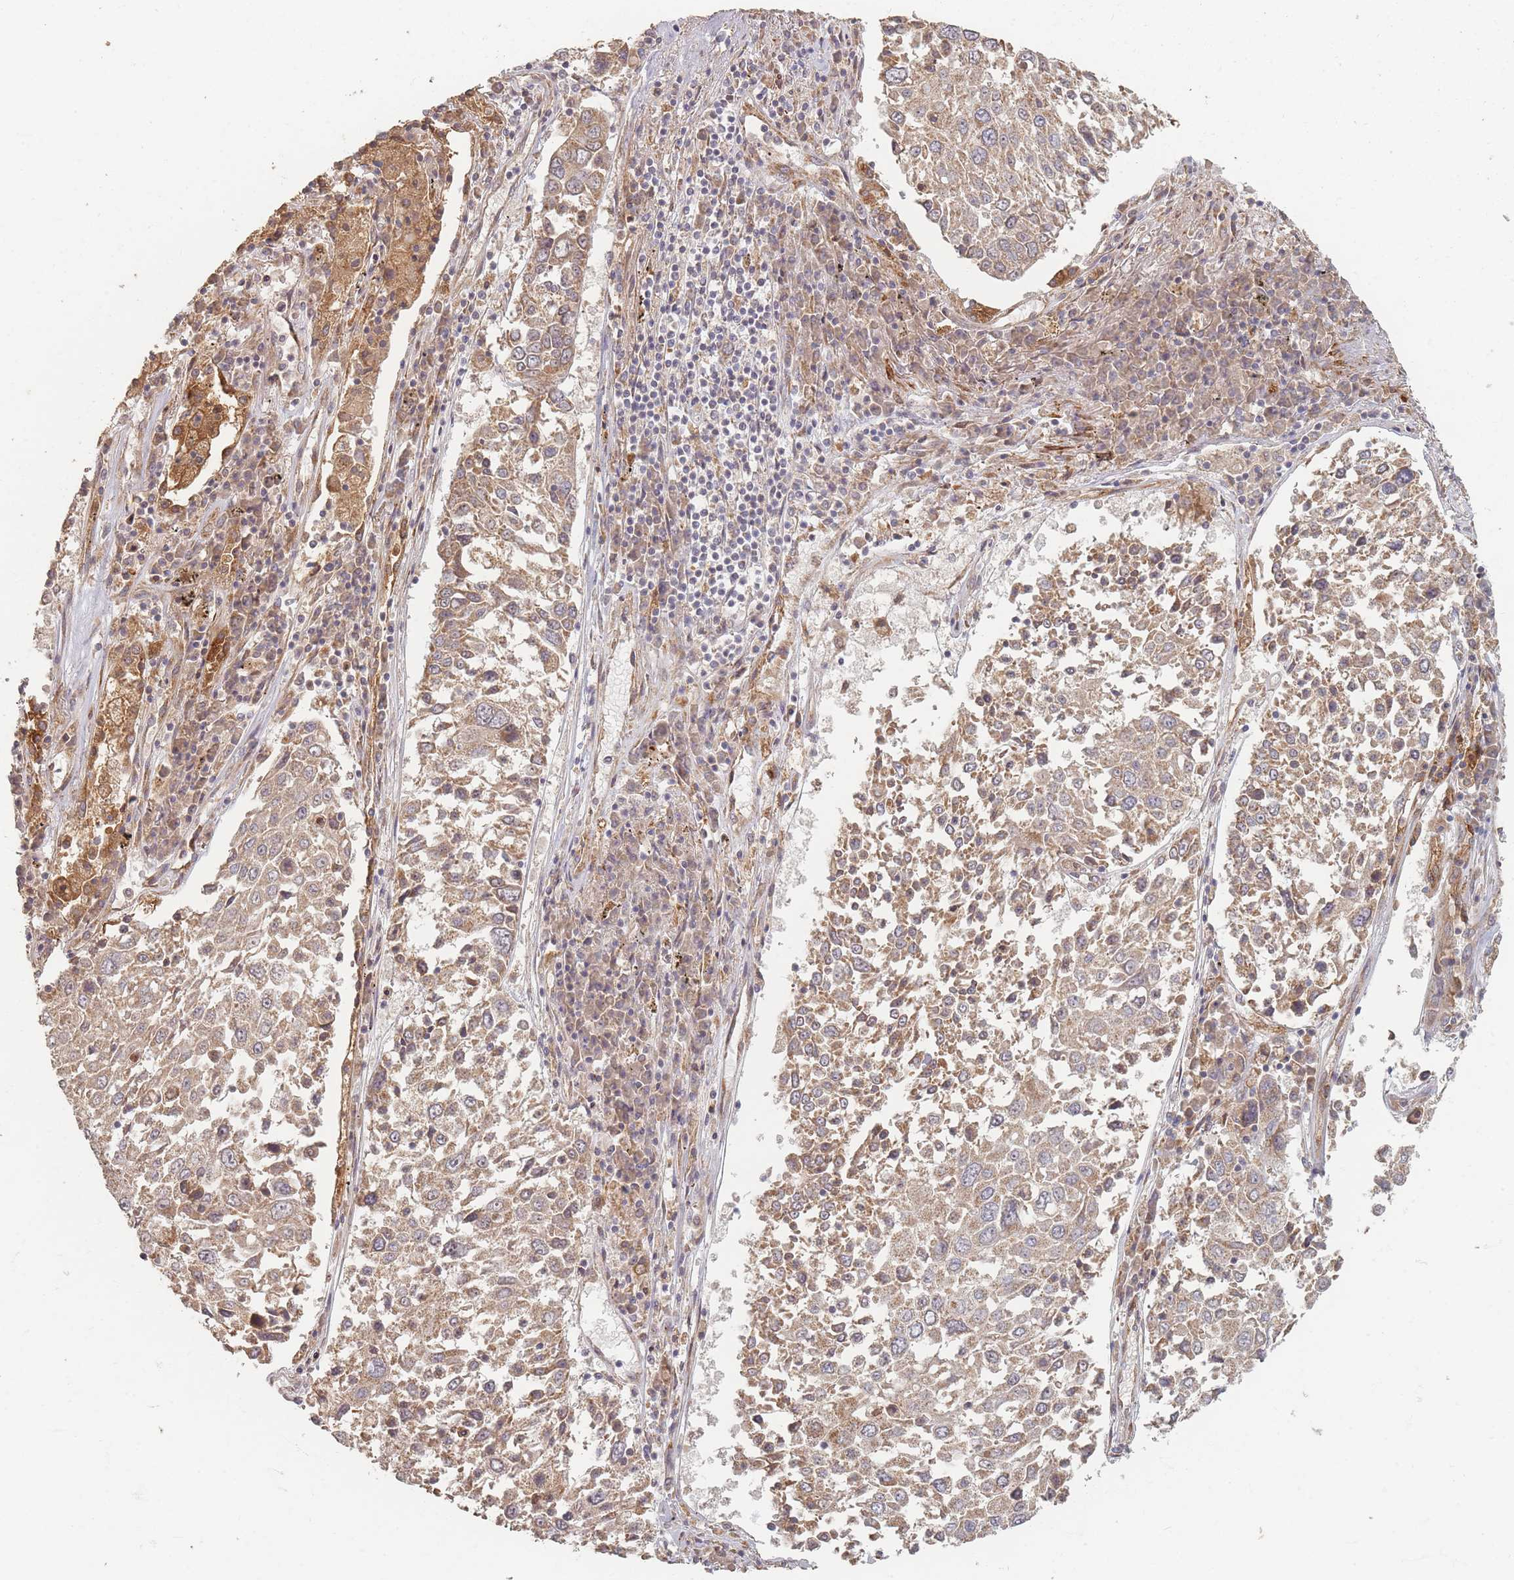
{"staining": {"intensity": "weak", "quantity": ">75%", "location": "cytoplasmic/membranous"}, "tissue": "lung cancer", "cell_type": "Tumor cells", "image_type": "cancer", "snomed": [{"axis": "morphology", "description": "Squamous cell carcinoma, NOS"}, {"axis": "topography", "description": "Lung"}], "caption": "Protein staining of lung cancer tissue reveals weak cytoplasmic/membranous positivity in approximately >75% of tumor cells.", "gene": "MRPS6", "patient": {"sex": "male", "age": 65}}